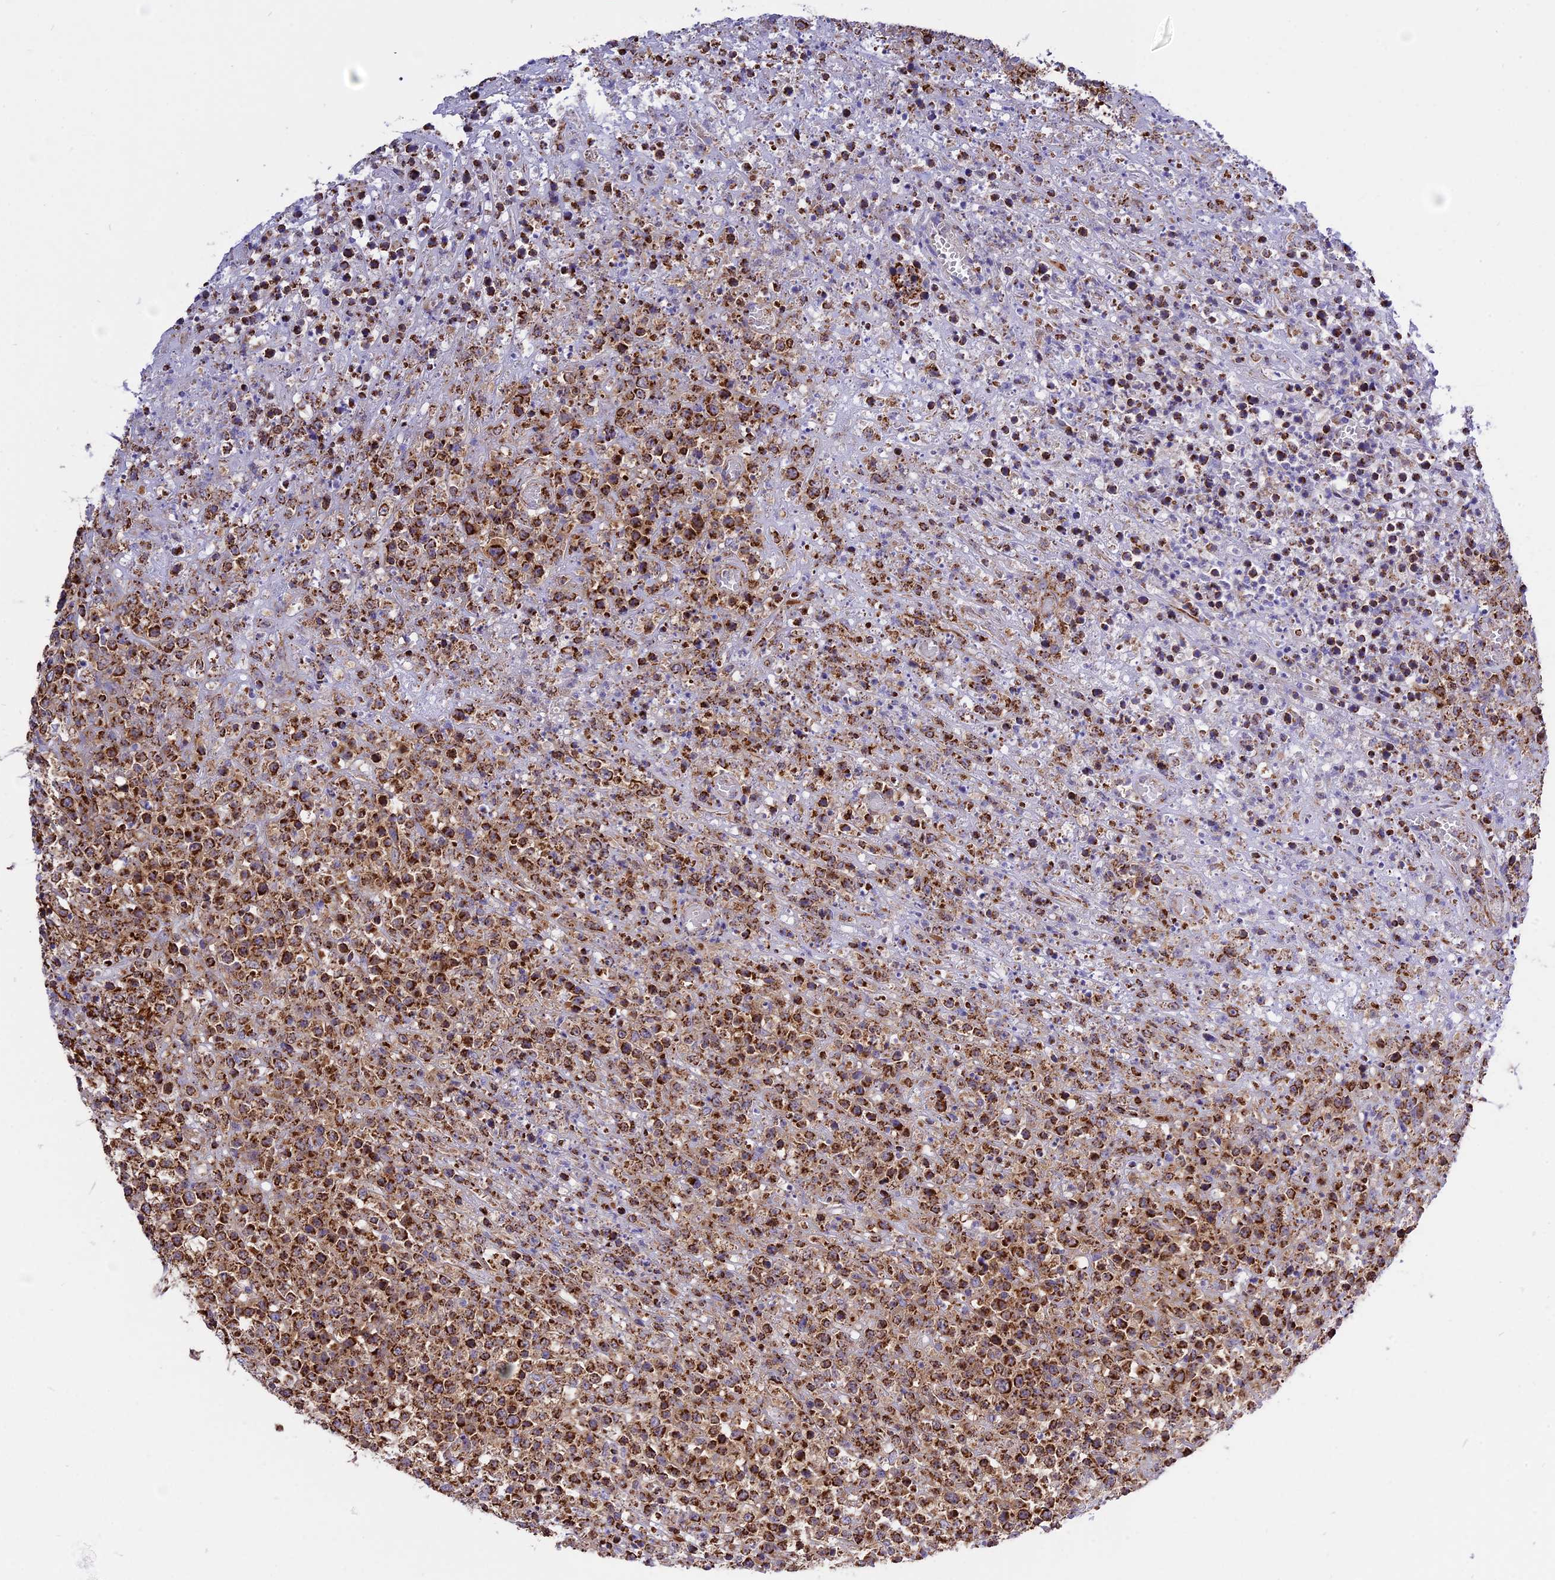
{"staining": {"intensity": "strong", "quantity": "25%-75%", "location": "cytoplasmic/membranous"}, "tissue": "lymphoma", "cell_type": "Tumor cells", "image_type": "cancer", "snomed": [{"axis": "morphology", "description": "Malignant lymphoma, non-Hodgkin's type, High grade"}, {"axis": "topography", "description": "Colon"}], "caption": "The histopathology image demonstrates immunohistochemical staining of lymphoma. There is strong cytoplasmic/membranous expression is present in about 25%-75% of tumor cells.", "gene": "TTC4", "patient": {"sex": "female", "age": 53}}